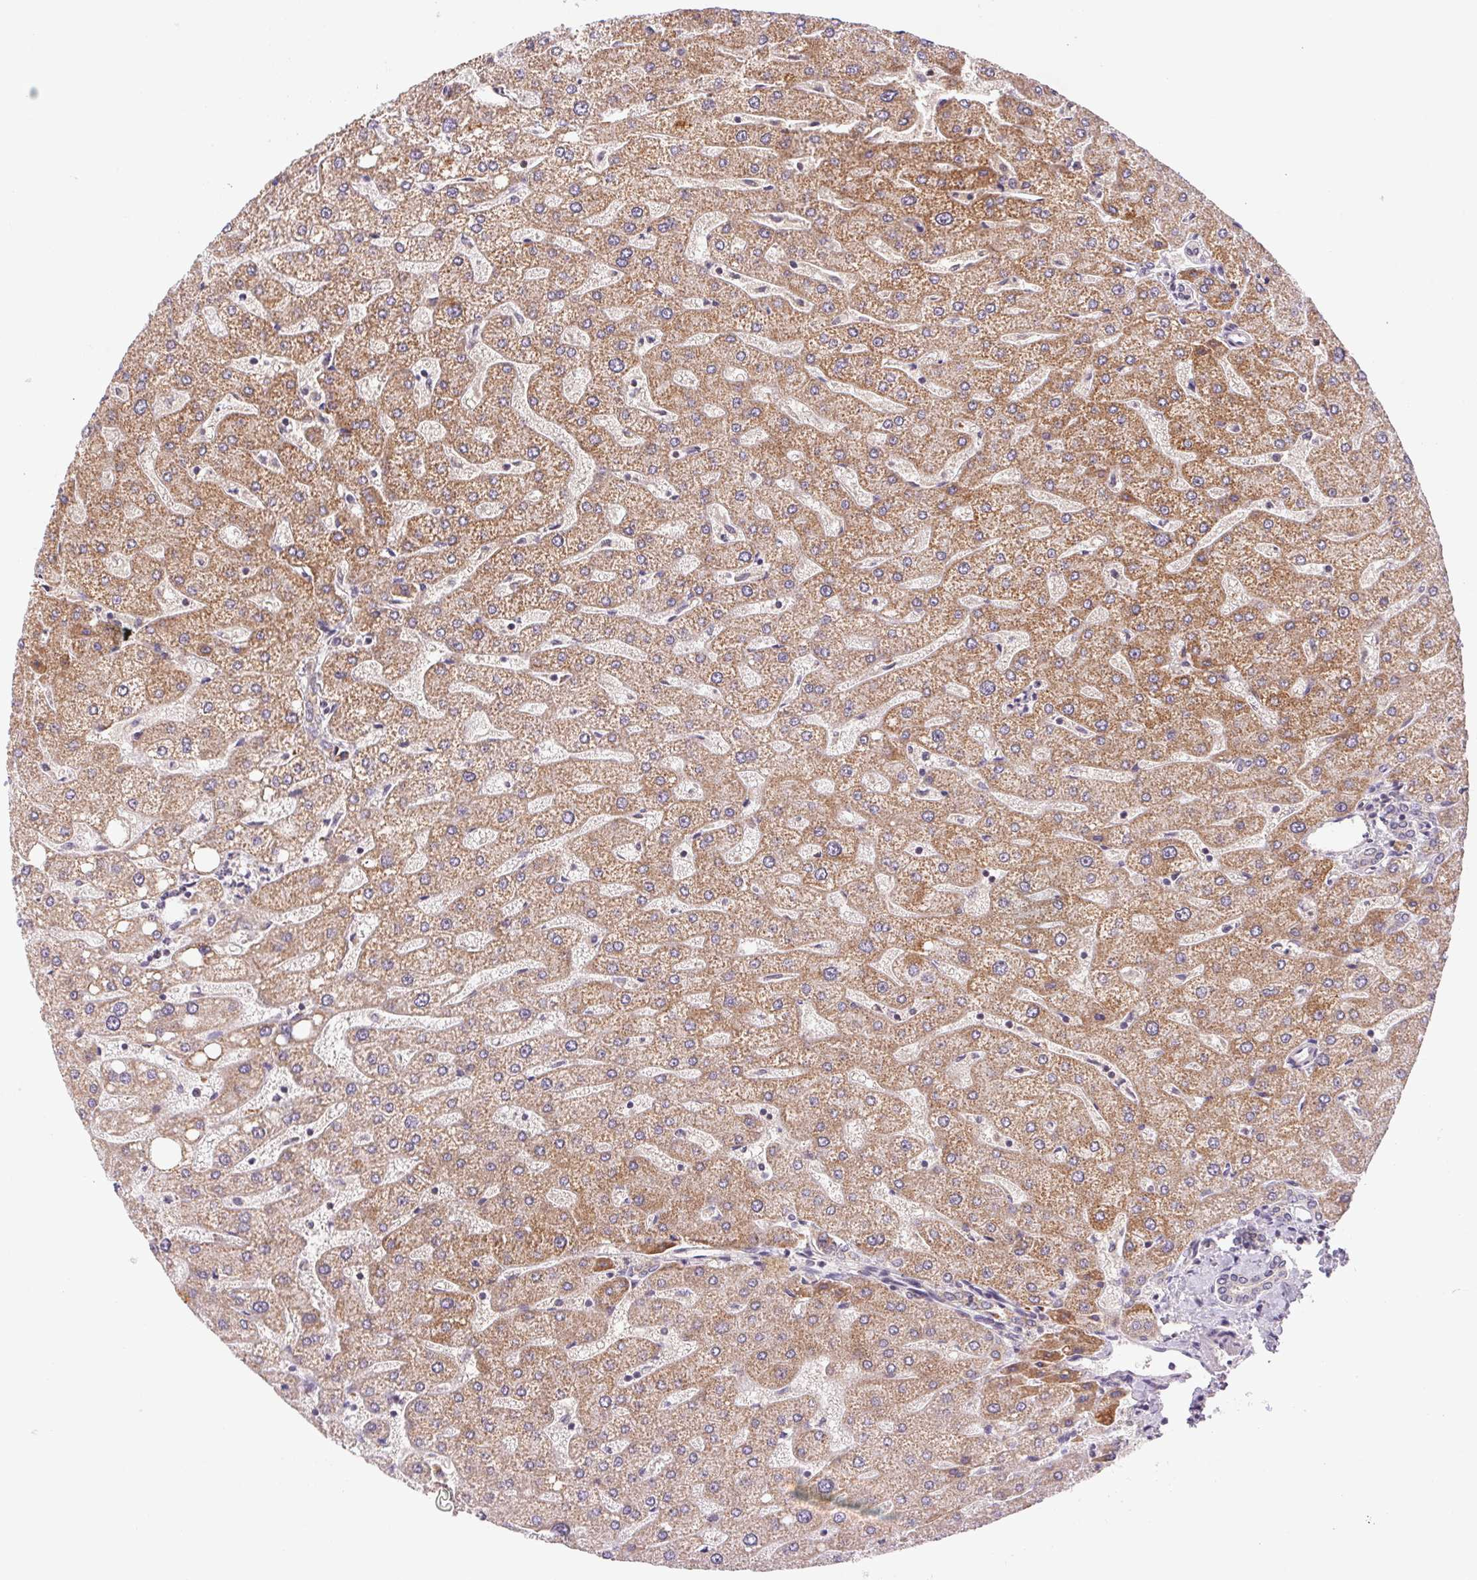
{"staining": {"intensity": "negative", "quantity": "none", "location": "none"}, "tissue": "liver", "cell_type": "Cholangiocytes", "image_type": "normal", "snomed": [{"axis": "morphology", "description": "Normal tissue, NOS"}, {"axis": "topography", "description": "Liver"}], "caption": "Immunohistochemistry of benign liver reveals no staining in cholangiocytes.", "gene": "BNIP5", "patient": {"sex": "male", "age": 67}}